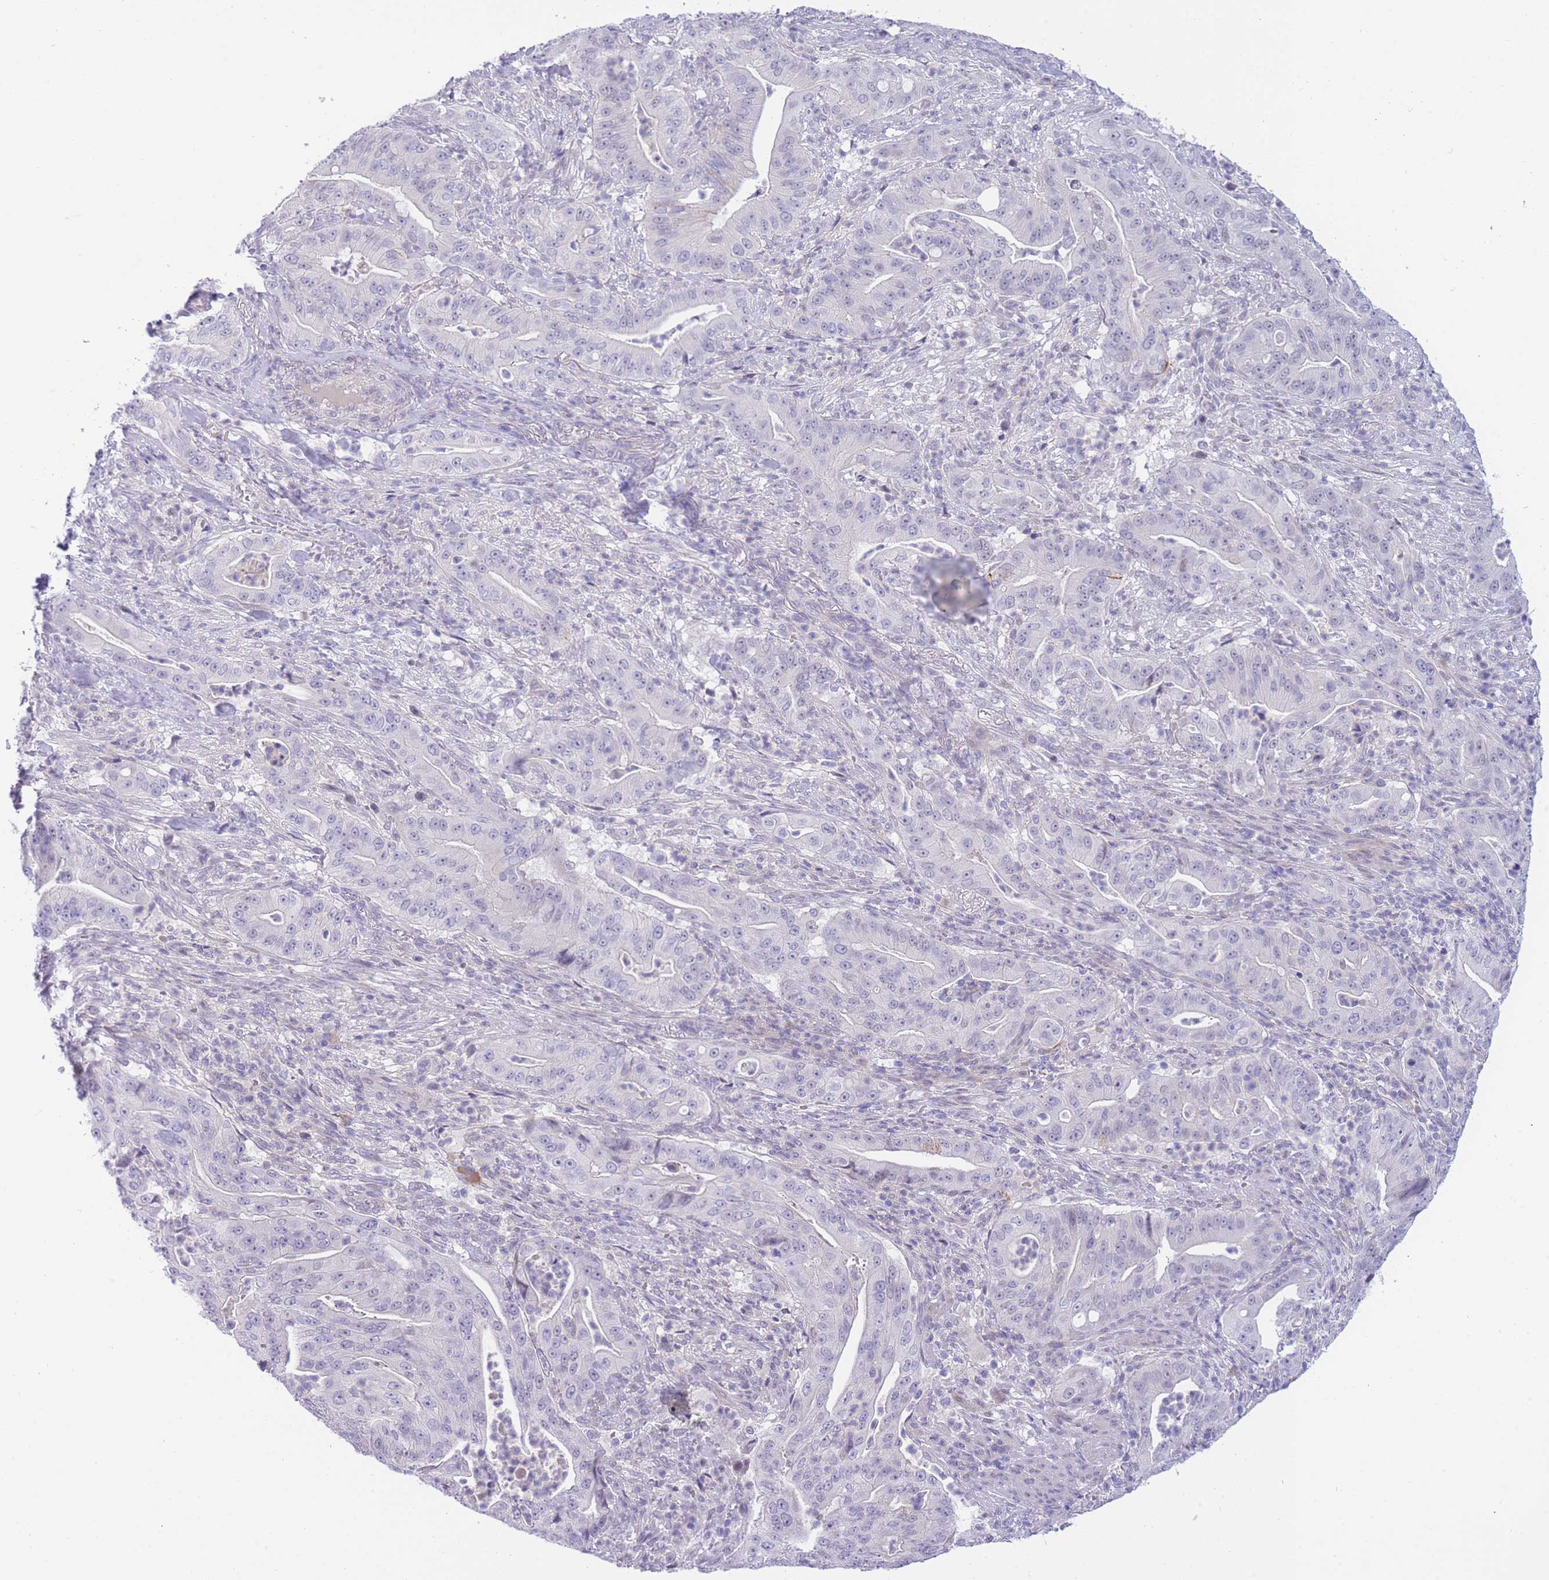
{"staining": {"intensity": "negative", "quantity": "none", "location": "none"}, "tissue": "pancreatic cancer", "cell_type": "Tumor cells", "image_type": "cancer", "snomed": [{"axis": "morphology", "description": "Adenocarcinoma, NOS"}, {"axis": "topography", "description": "Pancreas"}], "caption": "Pancreatic adenocarcinoma was stained to show a protein in brown. There is no significant expression in tumor cells.", "gene": "PRR23B", "patient": {"sex": "male", "age": 71}}